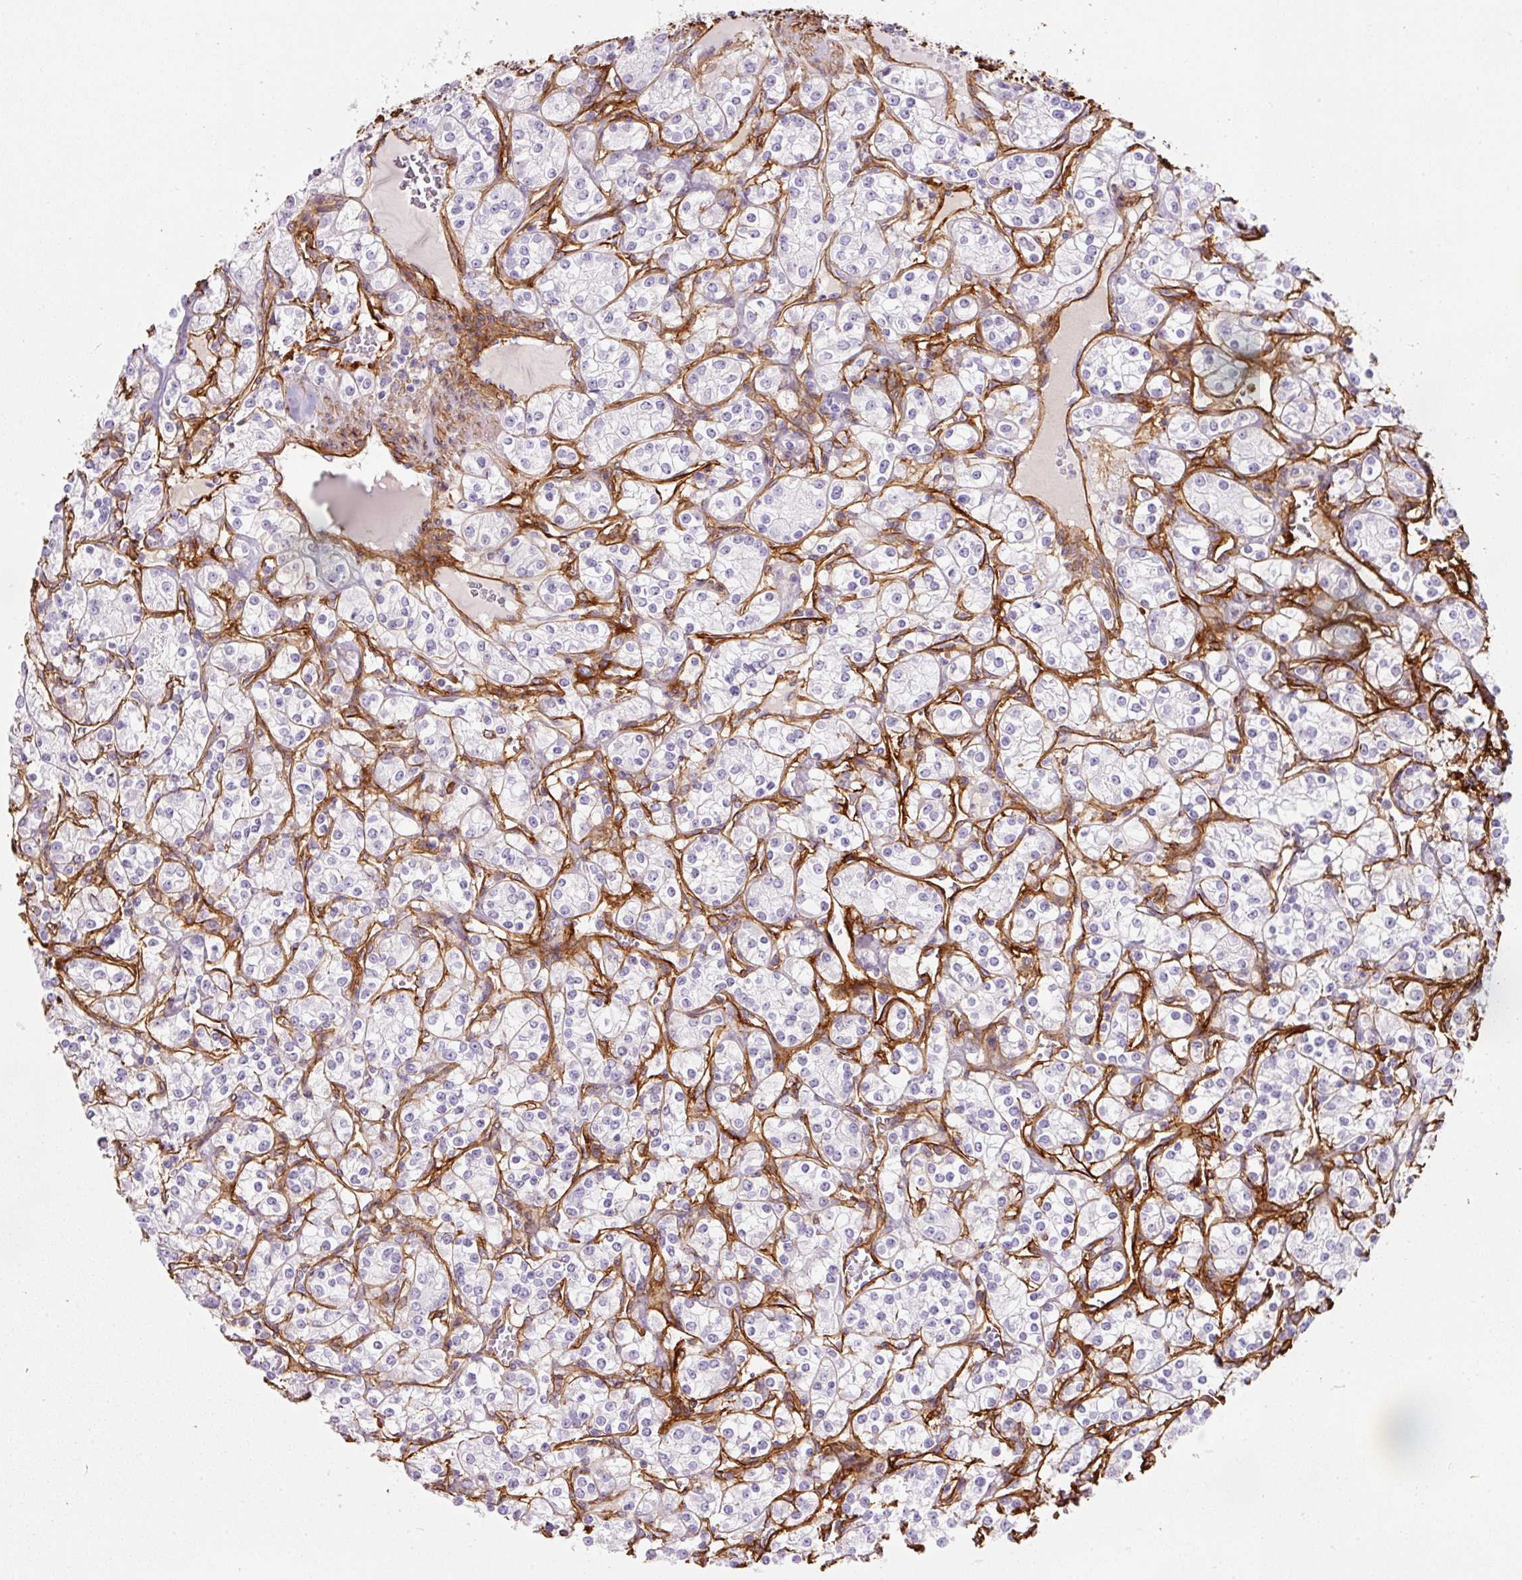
{"staining": {"intensity": "negative", "quantity": "none", "location": "none"}, "tissue": "renal cancer", "cell_type": "Tumor cells", "image_type": "cancer", "snomed": [{"axis": "morphology", "description": "Adenocarcinoma, NOS"}, {"axis": "topography", "description": "Kidney"}], "caption": "Immunohistochemical staining of adenocarcinoma (renal) reveals no significant staining in tumor cells.", "gene": "LOXL4", "patient": {"sex": "male", "age": 77}}